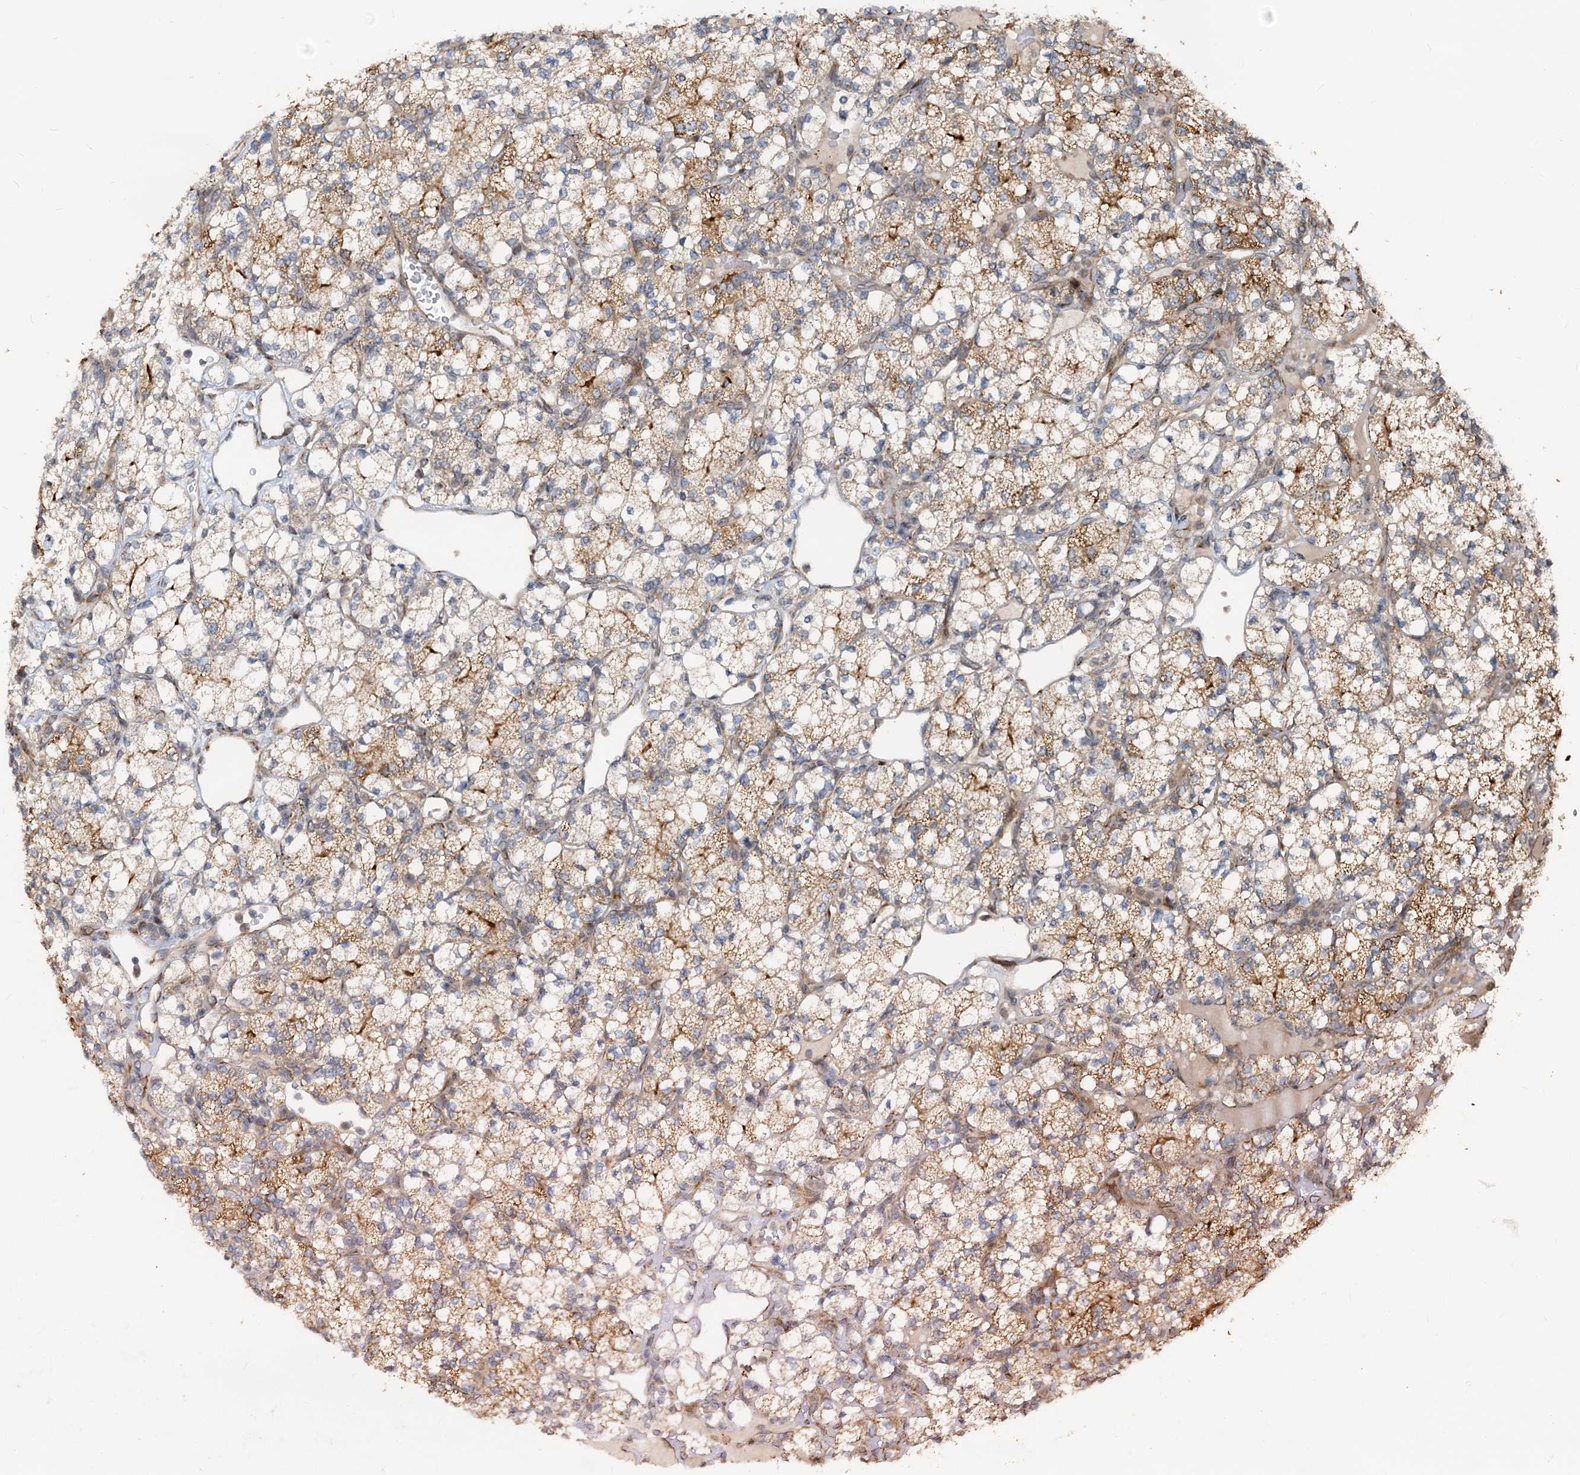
{"staining": {"intensity": "moderate", "quantity": "25%-75%", "location": "cytoplasmic/membranous"}, "tissue": "renal cancer", "cell_type": "Tumor cells", "image_type": "cancer", "snomed": [{"axis": "morphology", "description": "Adenocarcinoma, NOS"}, {"axis": "topography", "description": "Kidney"}], "caption": "There is medium levels of moderate cytoplasmic/membranous positivity in tumor cells of adenocarcinoma (renal), as demonstrated by immunohistochemical staining (brown color).", "gene": "CEP68", "patient": {"sex": "male", "age": 77}}